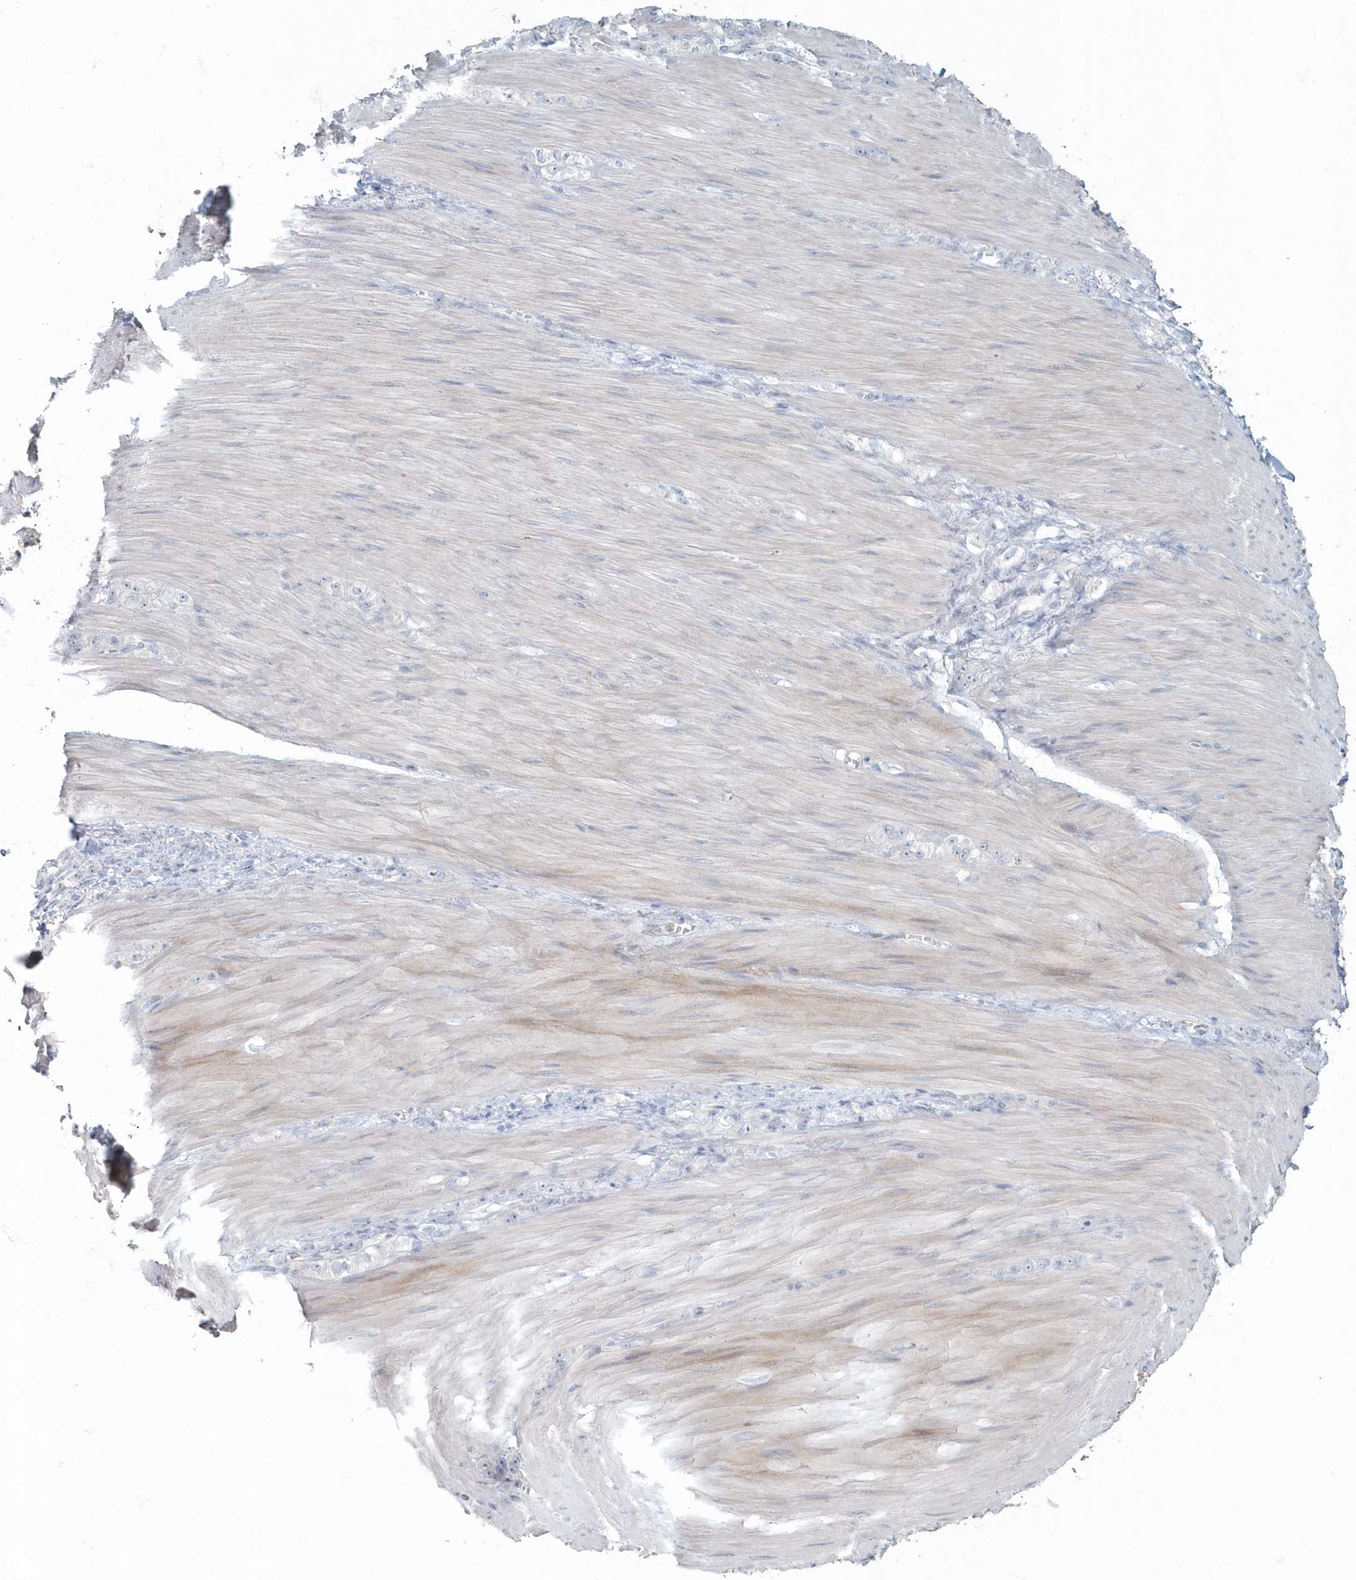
{"staining": {"intensity": "negative", "quantity": "none", "location": "none"}, "tissue": "stomach cancer", "cell_type": "Tumor cells", "image_type": "cancer", "snomed": [{"axis": "morphology", "description": "Normal tissue, NOS"}, {"axis": "morphology", "description": "Adenocarcinoma, NOS"}, {"axis": "topography", "description": "Stomach"}], "caption": "There is no significant positivity in tumor cells of stomach adenocarcinoma.", "gene": "MYOT", "patient": {"sex": "male", "age": 82}}